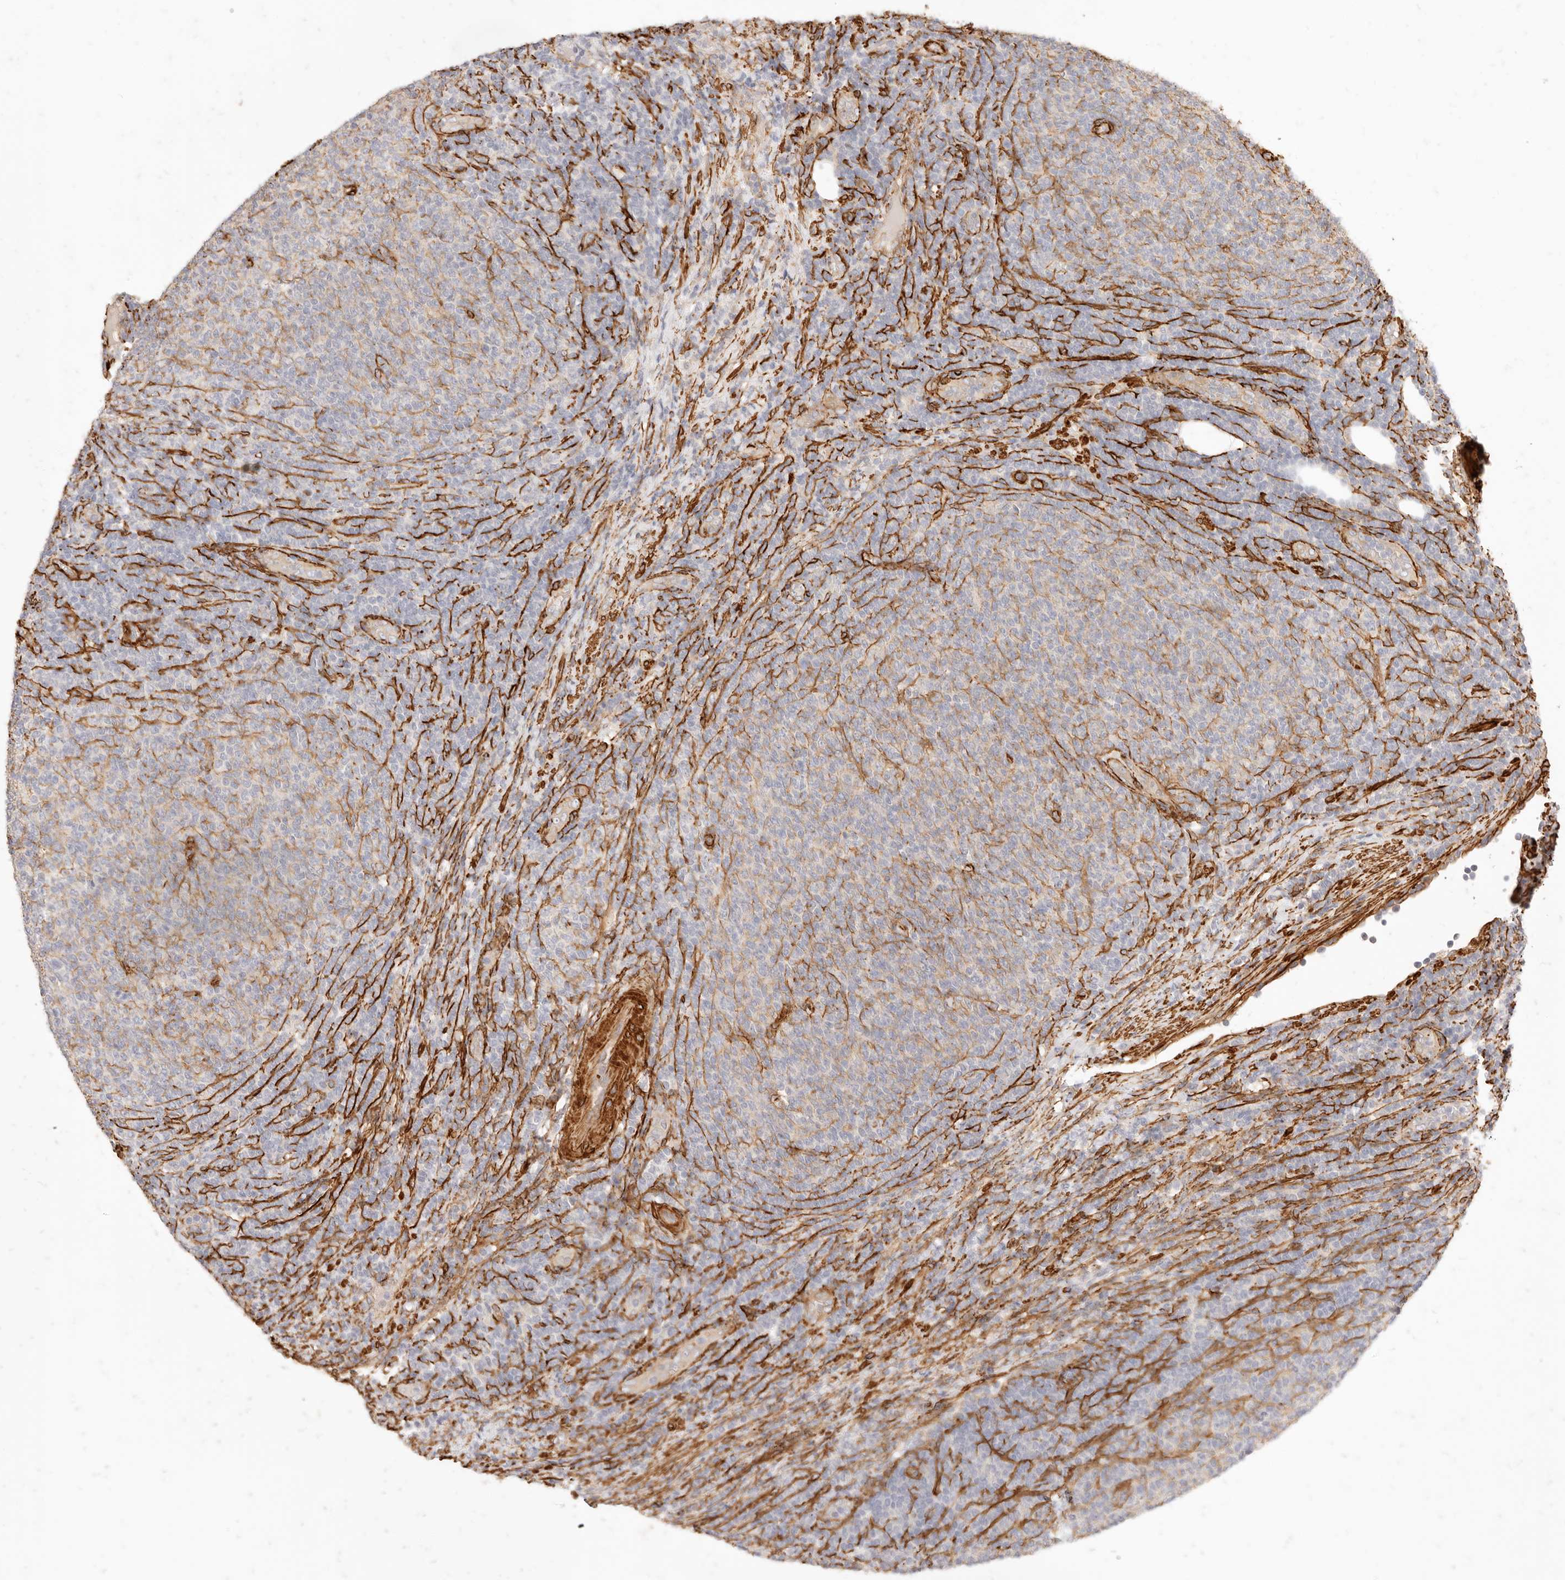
{"staining": {"intensity": "weak", "quantity": "<25%", "location": "cytoplasmic/membranous"}, "tissue": "lymphoma", "cell_type": "Tumor cells", "image_type": "cancer", "snomed": [{"axis": "morphology", "description": "Malignant lymphoma, non-Hodgkin's type, Low grade"}, {"axis": "topography", "description": "Lymph node"}], "caption": "Immunohistochemistry (IHC) photomicrograph of lymphoma stained for a protein (brown), which displays no expression in tumor cells.", "gene": "TMTC2", "patient": {"sex": "male", "age": 66}}